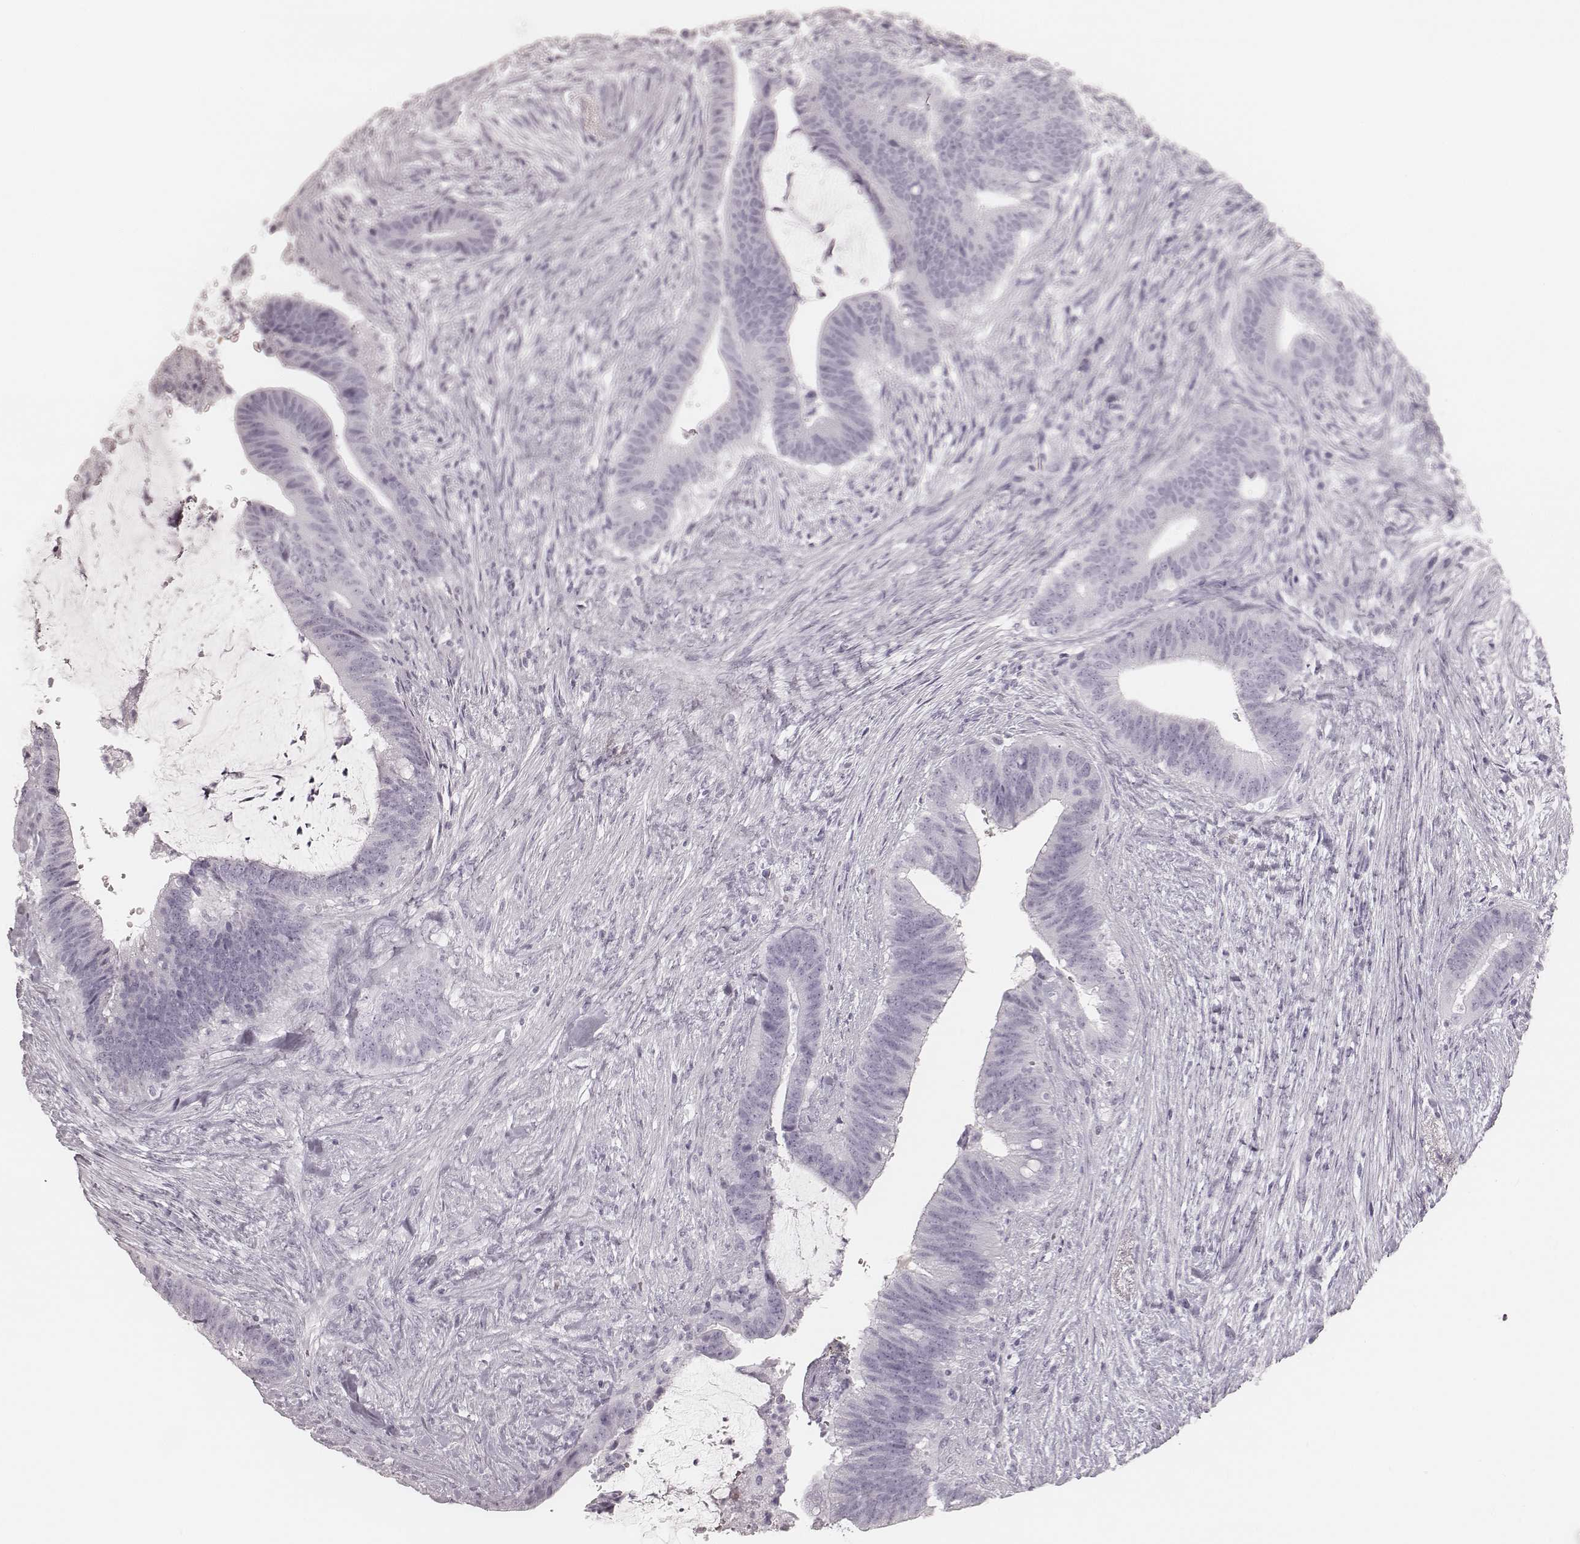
{"staining": {"intensity": "negative", "quantity": "none", "location": "none"}, "tissue": "colorectal cancer", "cell_type": "Tumor cells", "image_type": "cancer", "snomed": [{"axis": "morphology", "description": "Adenocarcinoma, NOS"}, {"axis": "topography", "description": "Colon"}], "caption": "DAB immunohistochemical staining of human colorectal cancer (adenocarcinoma) shows no significant staining in tumor cells. (Immunohistochemistry, brightfield microscopy, high magnification).", "gene": "KRT82", "patient": {"sex": "female", "age": 43}}